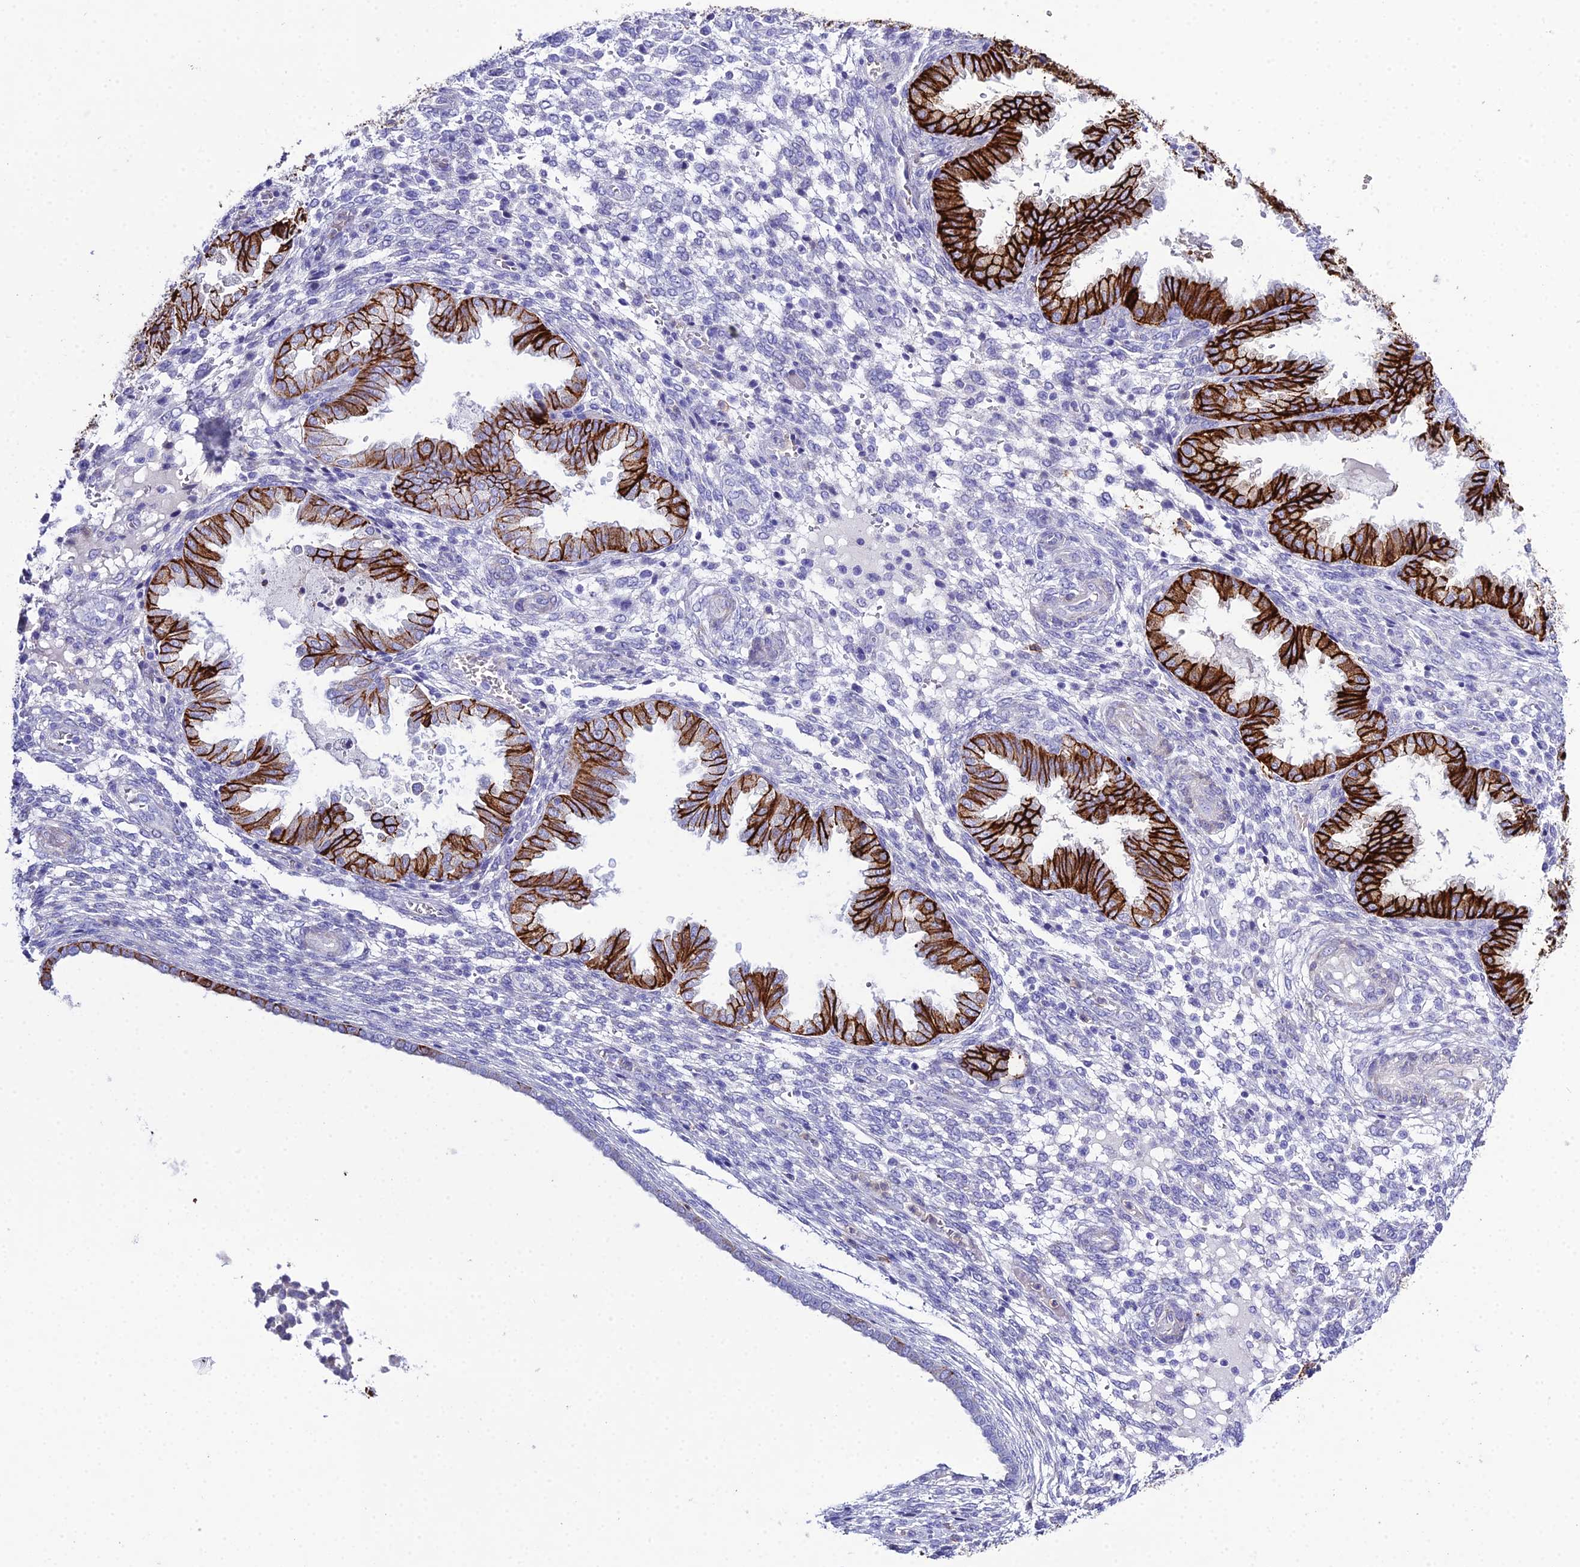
{"staining": {"intensity": "negative", "quantity": "none", "location": "none"}, "tissue": "endometrium", "cell_type": "Cells in endometrial stroma", "image_type": "normal", "snomed": [{"axis": "morphology", "description": "Normal tissue, NOS"}, {"axis": "topography", "description": "Endometrium"}], "caption": "This is an IHC histopathology image of unremarkable human endometrium. There is no positivity in cells in endometrial stroma.", "gene": "OR1Q1", "patient": {"sex": "female", "age": 33}}